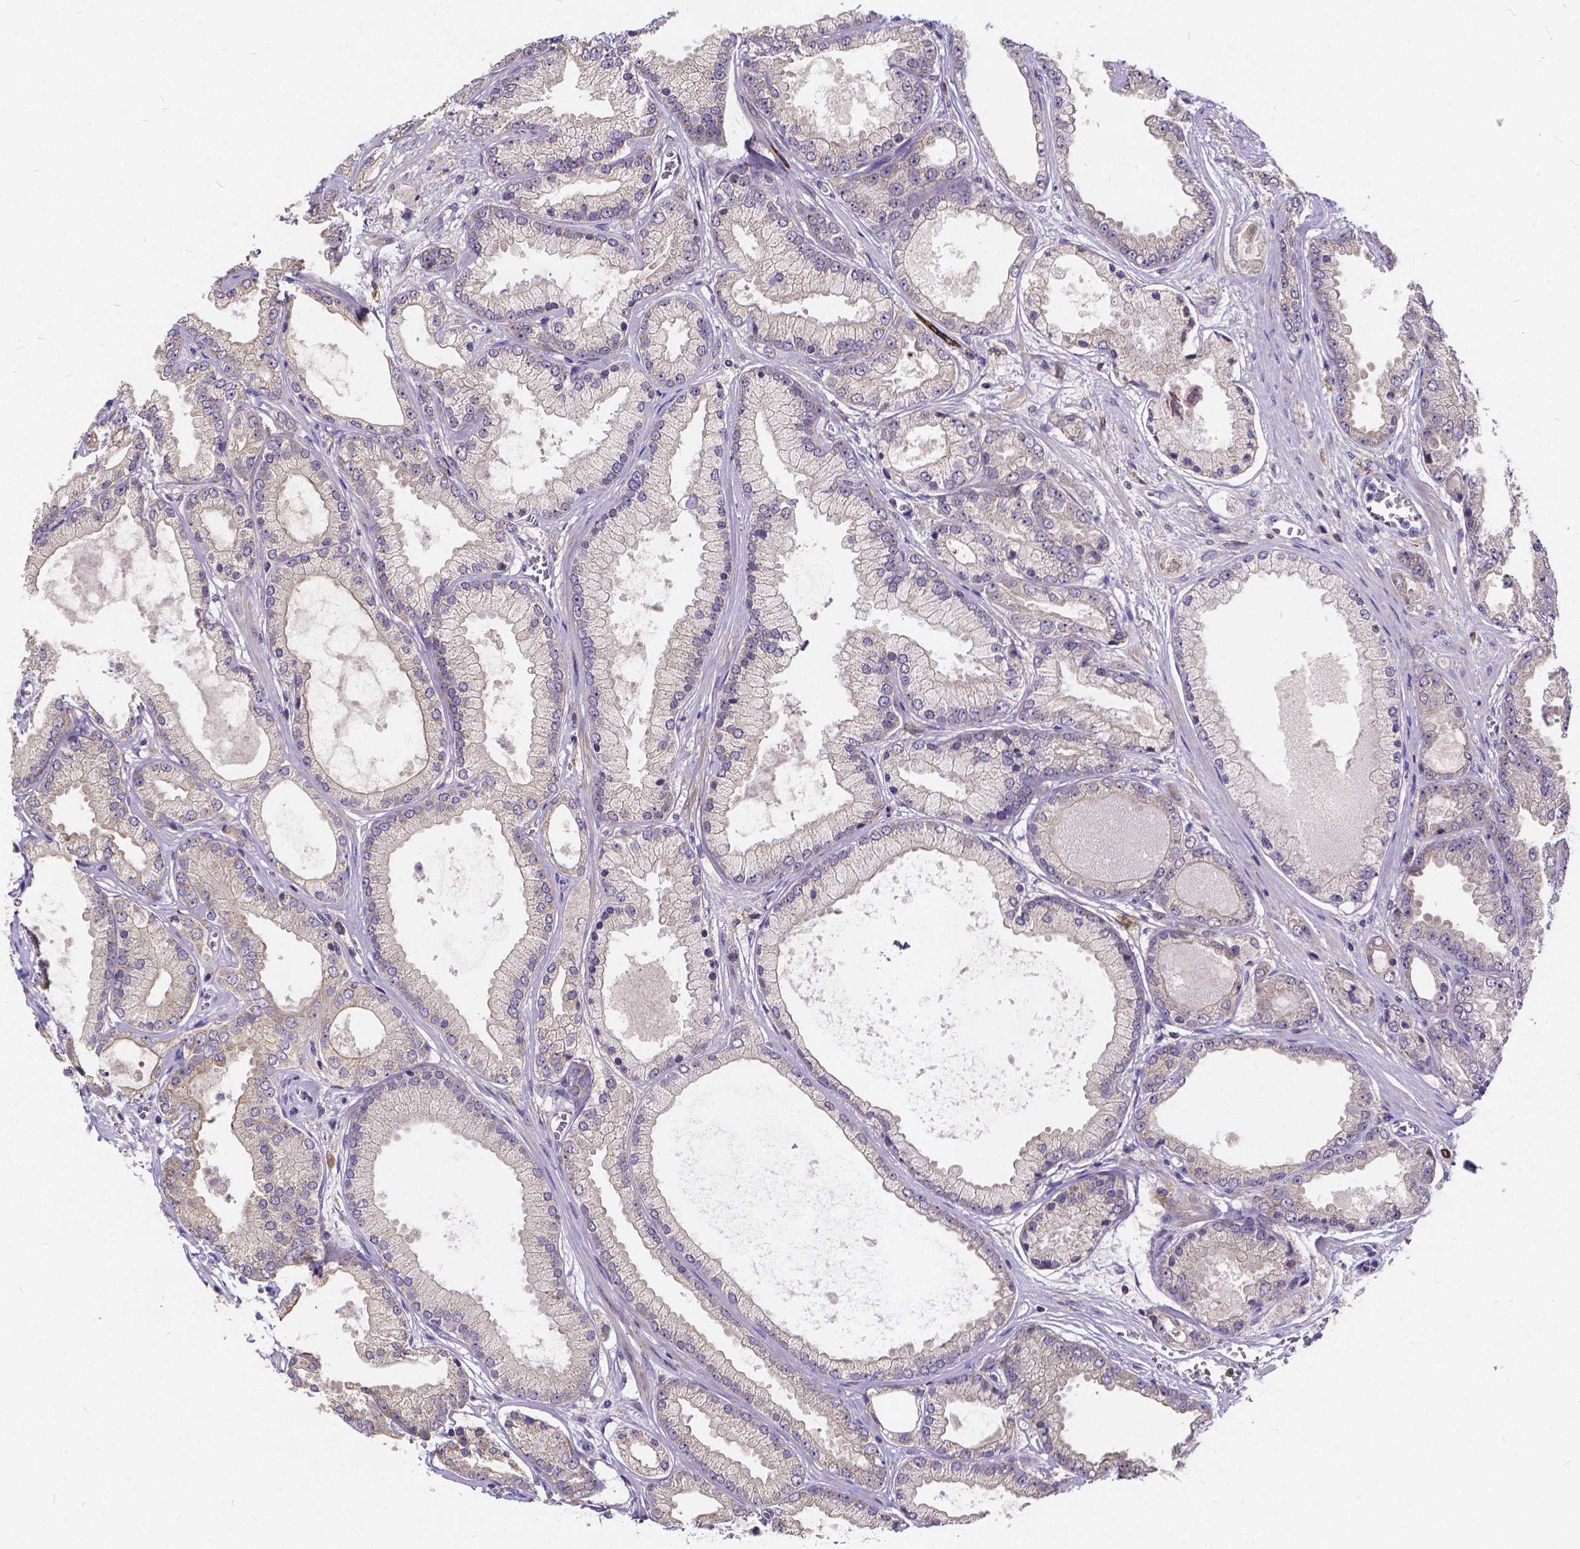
{"staining": {"intensity": "negative", "quantity": "none", "location": "none"}, "tissue": "prostate cancer", "cell_type": "Tumor cells", "image_type": "cancer", "snomed": [{"axis": "morphology", "description": "Adenocarcinoma, High grade"}, {"axis": "topography", "description": "Prostate"}], "caption": "Prostate cancer (high-grade adenocarcinoma) stained for a protein using immunohistochemistry (IHC) exhibits no staining tumor cells.", "gene": "GLRB", "patient": {"sex": "male", "age": 67}}